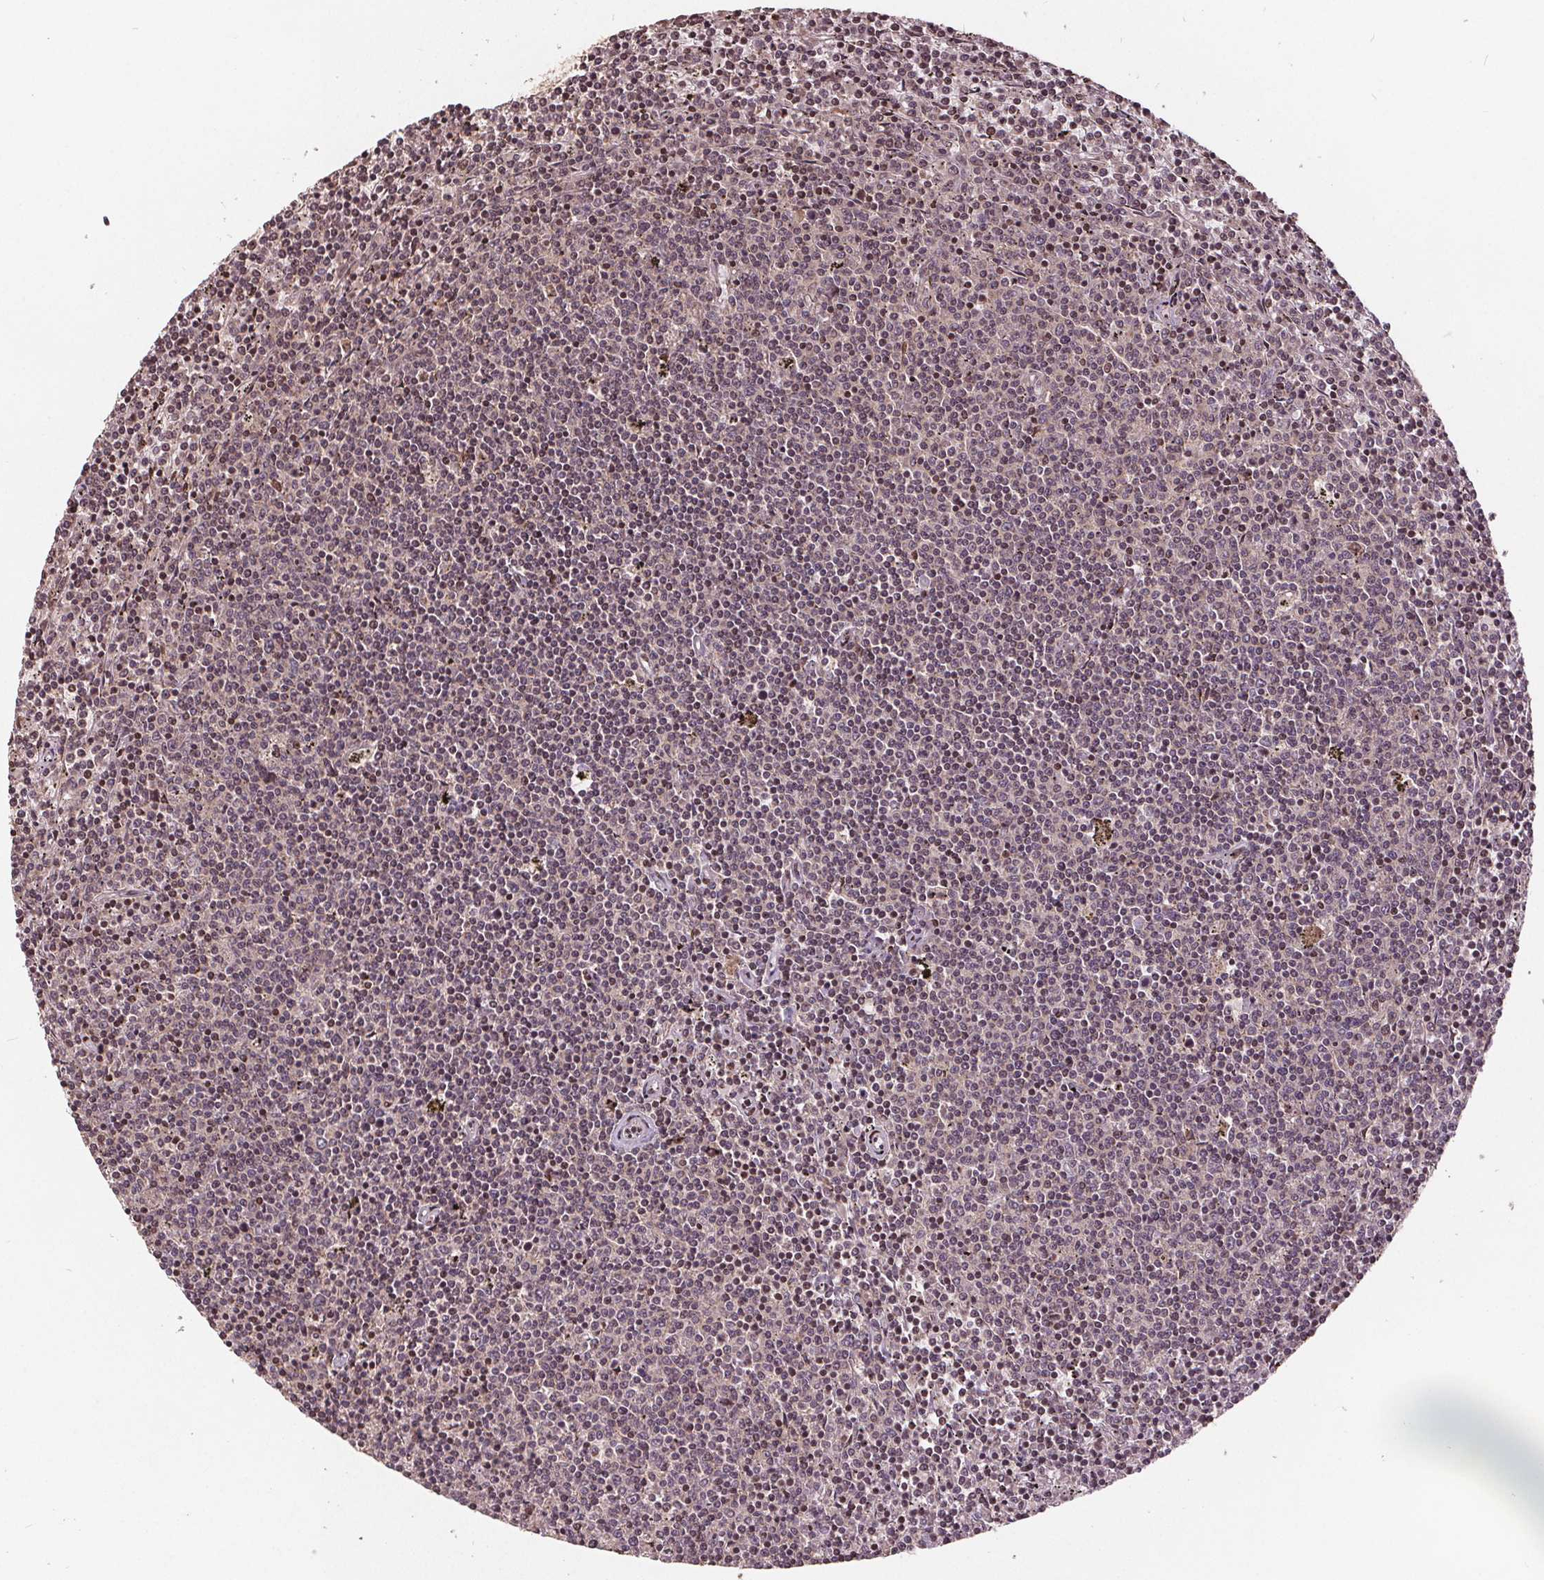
{"staining": {"intensity": "weak", "quantity": "<25%", "location": "nuclear"}, "tissue": "lymphoma", "cell_type": "Tumor cells", "image_type": "cancer", "snomed": [{"axis": "morphology", "description": "Malignant lymphoma, non-Hodgkin's type, Low grade"}, {"axis": "topography", "description": "Spleen"}], "caption": "There is no significant positivity in tumor cells of low-grade malignant lymphoma, non-Hodgkin's type.", "gene": "HIF1AN", "patient": {"sex": "female", "age": 50}}